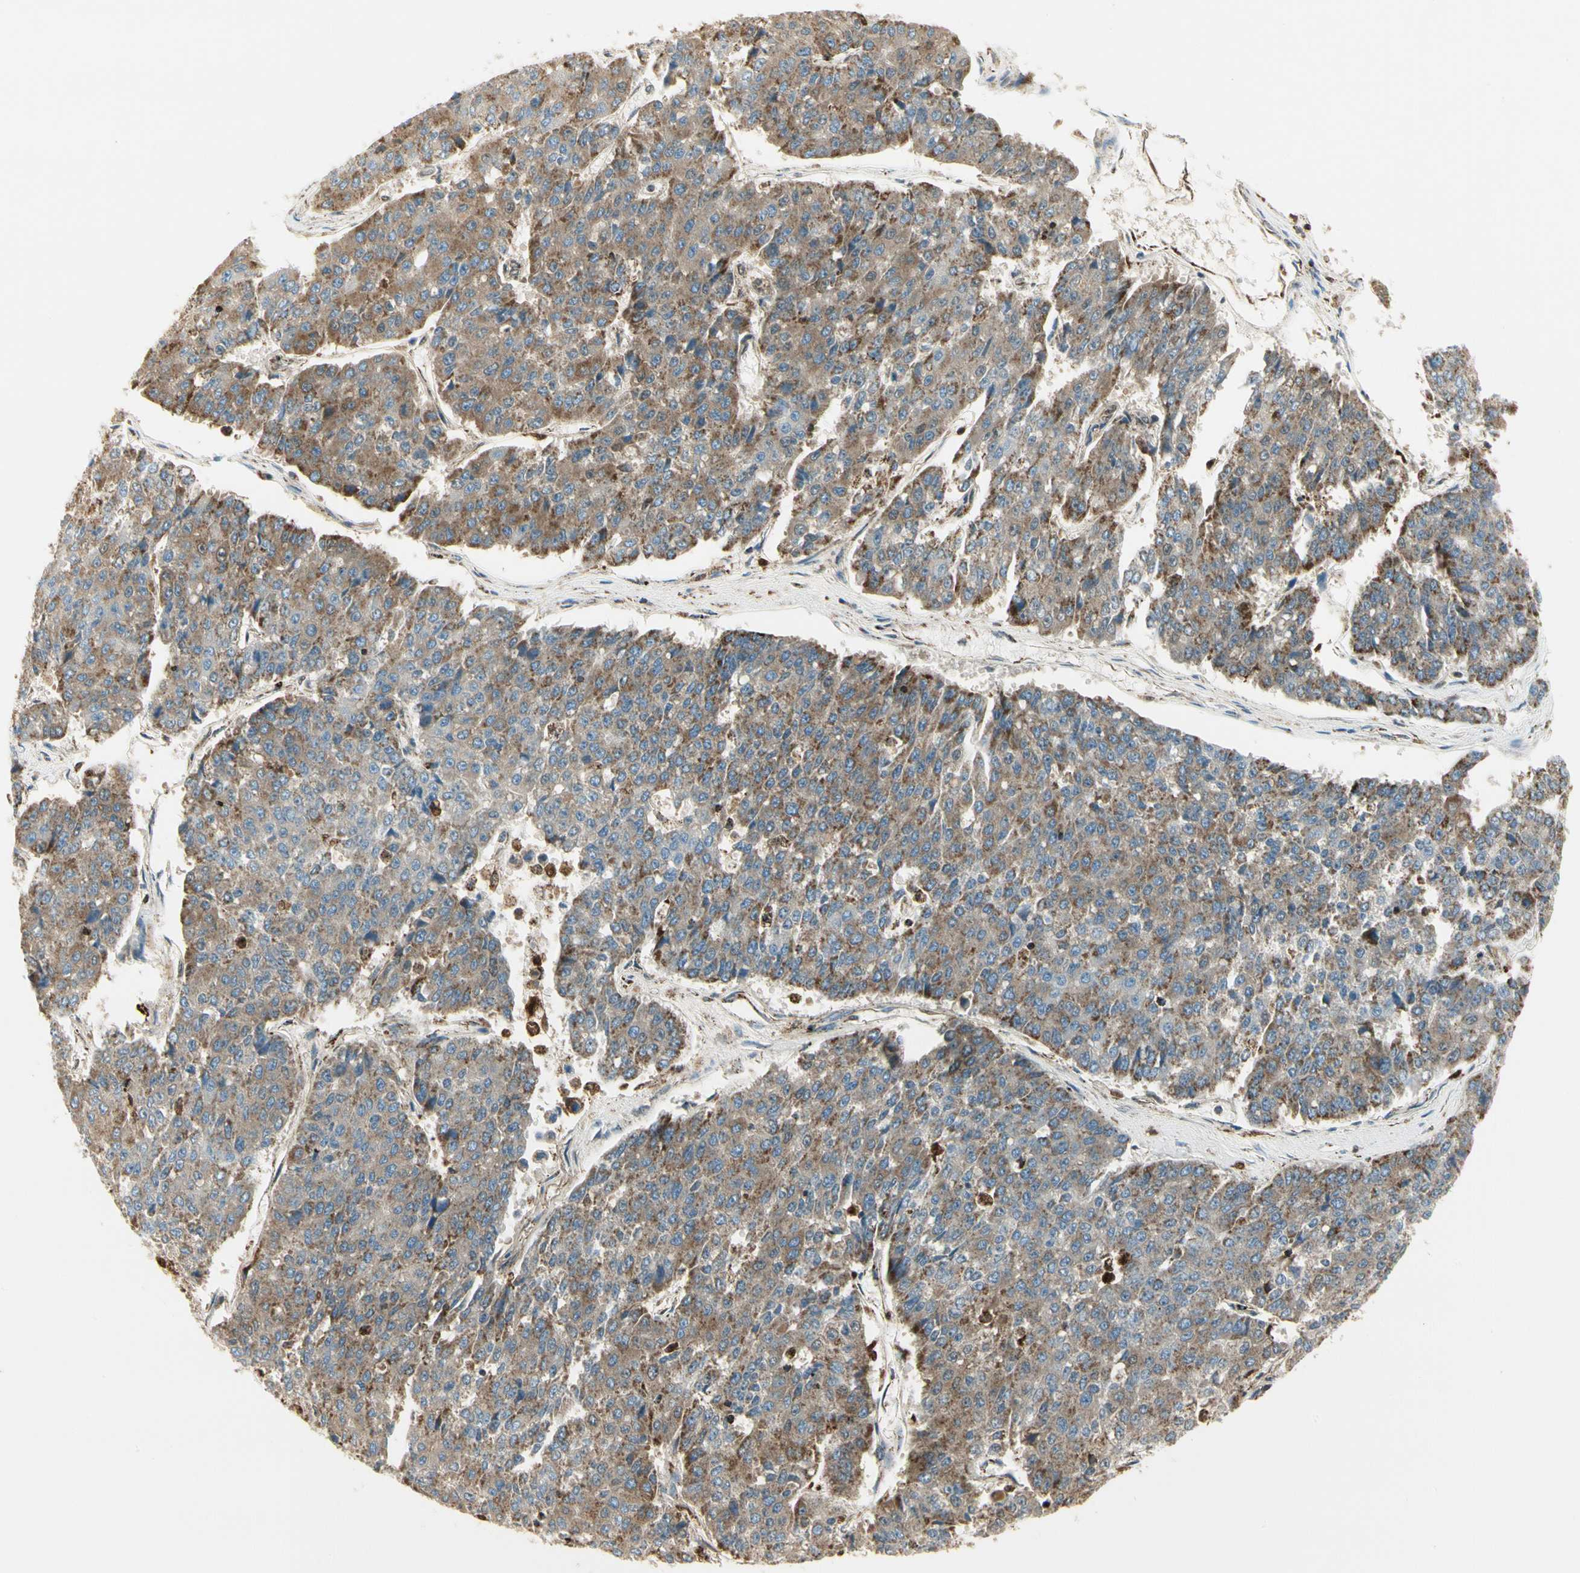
{"staining": {"intensity": "moderate", "quantity": ">75%", "location": "cytoplasmic/membranous"}, "tissue": "pancreatic cancer", "cell_type": "Tumor cells", "image_type": "cancer", "snomed": [{"axis": "morphology", "description": "Adenocarcinoma, NOS"}, {"axis": "topography", "description": "Pancreas"}], "caption": "Immunohistochemistry (IHC) staining of pancreatic cancer (adenocarcinoma), which shows medium levels of moderate cytoplasmic/membranous positivity in about >75% of tumor cells indicating moderate cytoplasmic/membranous protein positivity. The staining was performed using DAB (brown) for protein detection and nuclei were counterstained in hematoxylin (blue).", "gene": "ME2", "patient": {"sex": "male", "age": 50}}